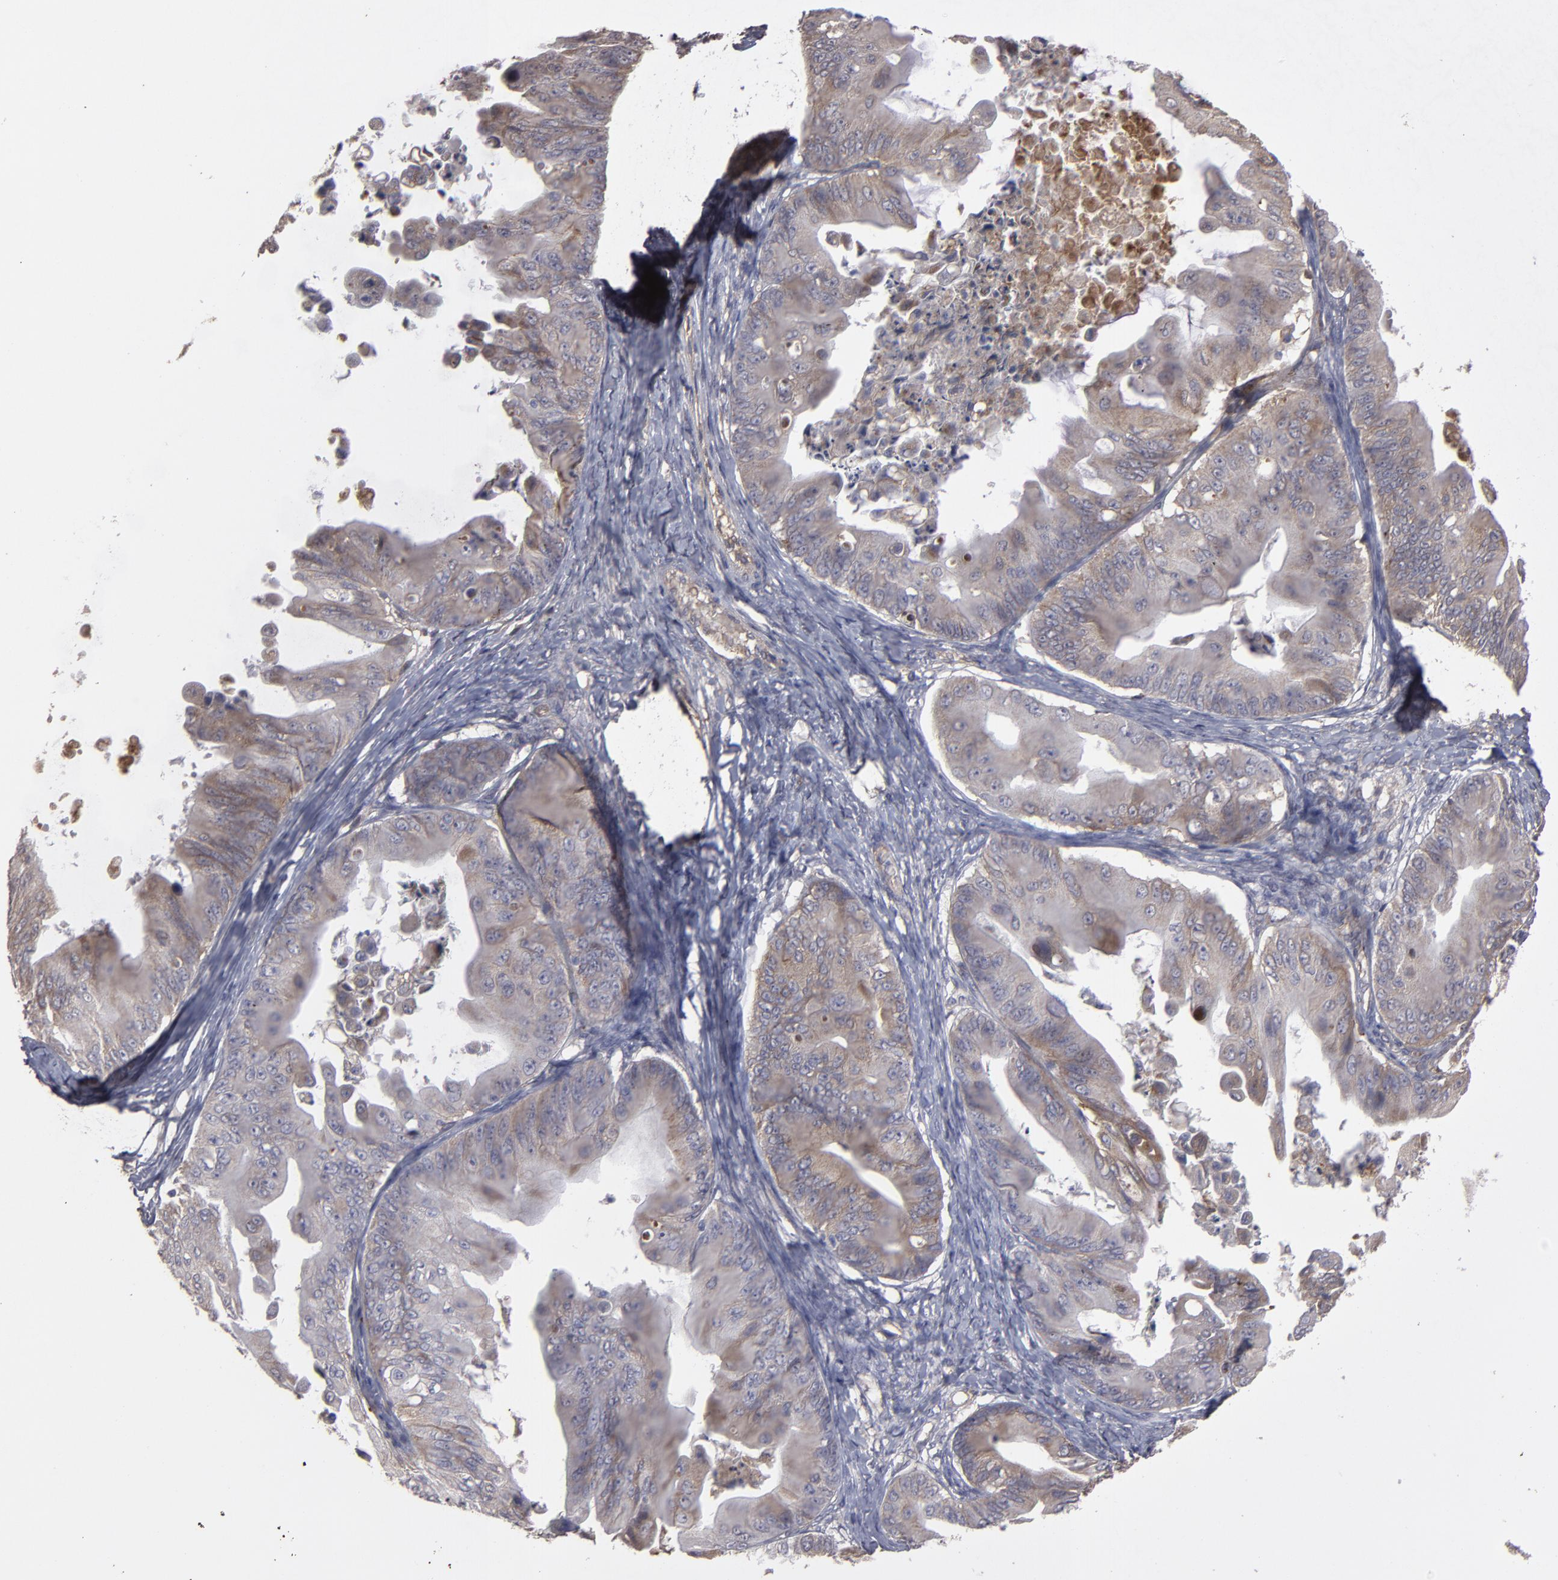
{"staining": {"intensity": "weak", "quantity": "25%-75%", "location": "cytoplasmic/membranous"}, "tissue": "ovarian cancer", "cell_type": "Tumor cells", "image_type": "cancer", "snomed": [{"axis": "morphology", "description": "Cystadenocarcinoma, mucinous, NOS"}, {"axis": "topography", "description": "Ovary"}], "caption": "Tumor cells demonstrate weak cytoplasmic/membranous expression in about 25%-75% of cells in ovarian cancer. The staining was performed using DAB (3,3'-diaminobenzidine) to visualize the protein expression in brown, while the nuclei were stained in blue with hematoxylin (Magnification: 20x).", "gene": "ITGB5", "patient": {"sex": "female", "age": 37}}